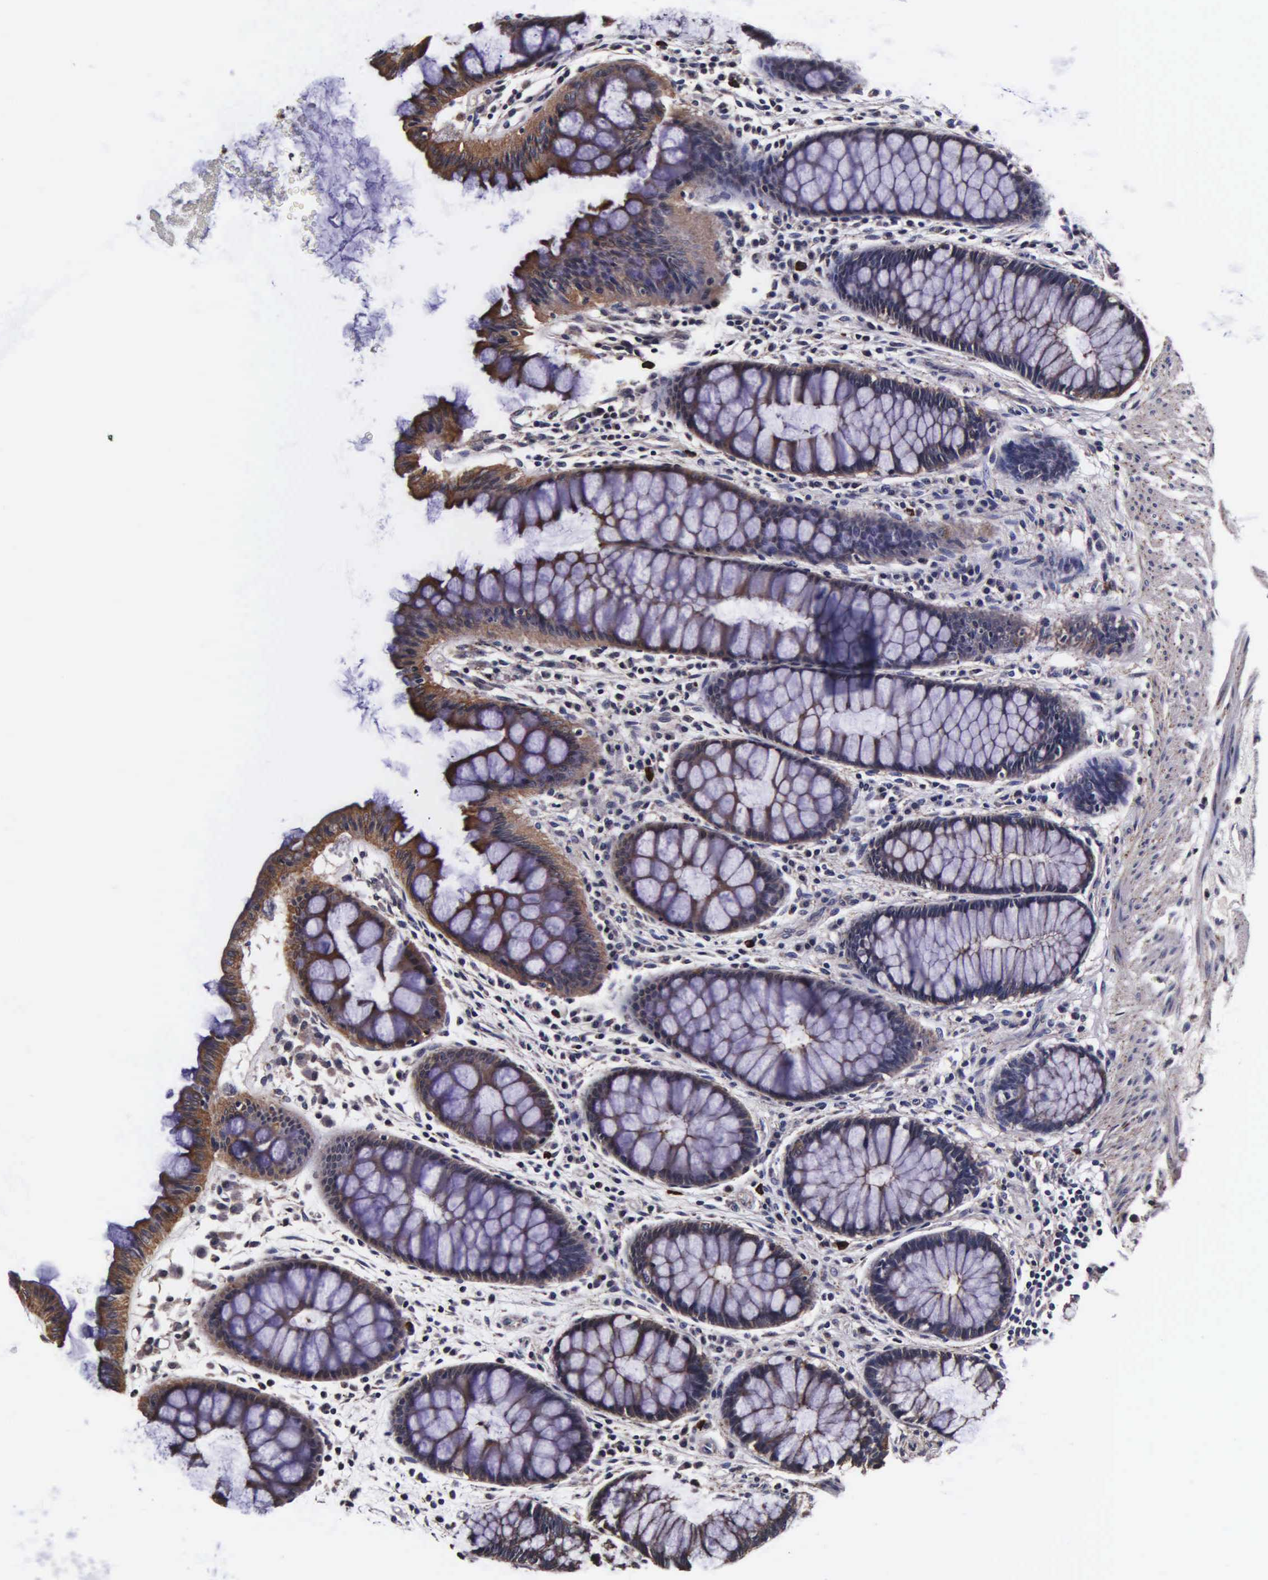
{"staining": {"intensity": "strong", "quantity": ">75%", "location": "cytoplasmic/membranous"}, "tissue": "rectum", "cell_type": "Glandular cells", "image_type": "normal", "snomed": [{"axis": "morphology", "description": "Normal tissue, NOS"}, {"axis": "topography", "description": "Rectum"}], "caption": "Immunohistochemical staining of benign human rectum exhibits strong cytoplasmic/membranous protein staining in approximately >75% of glandular cells.", "gene": "PSMA3", "patient": {"sex": "male", "age": 77}}